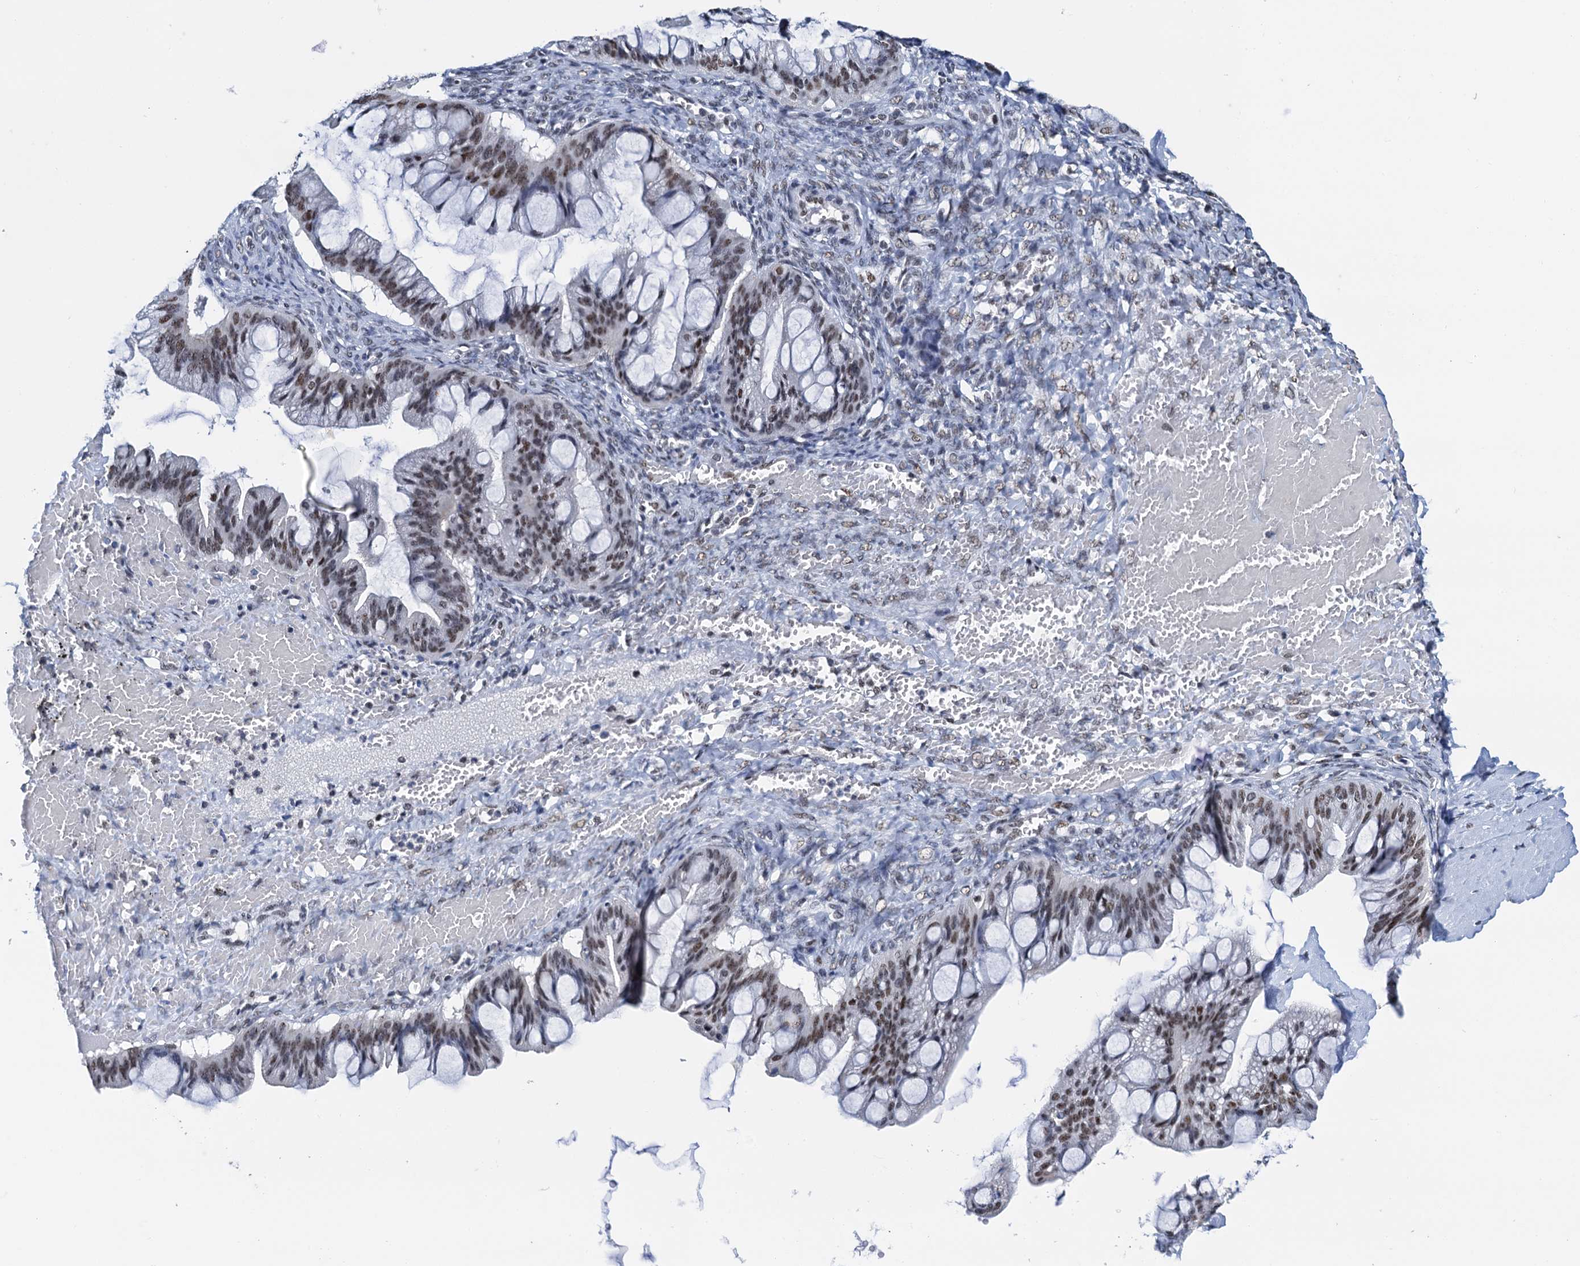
{"staining": {"intensity": "moderate", "quantity": ">75%", "location": "nuclear"}, "tissue": "ovarian cancer", "cell_type": "Tumor cells", "image_type": "cancer", "snomed": [{"axis": "morphology", "description": "Cystadenocarcinoma, mucinous, NOS"}, {"axis": "topography", "description": "Ovary"}], "caption": "Moderate nuclear positivity is present in approximately >75% of tumor cells in ovarian cancer.", "gene": "SLTM", "patient": {"sex": "female", "age": 73}}